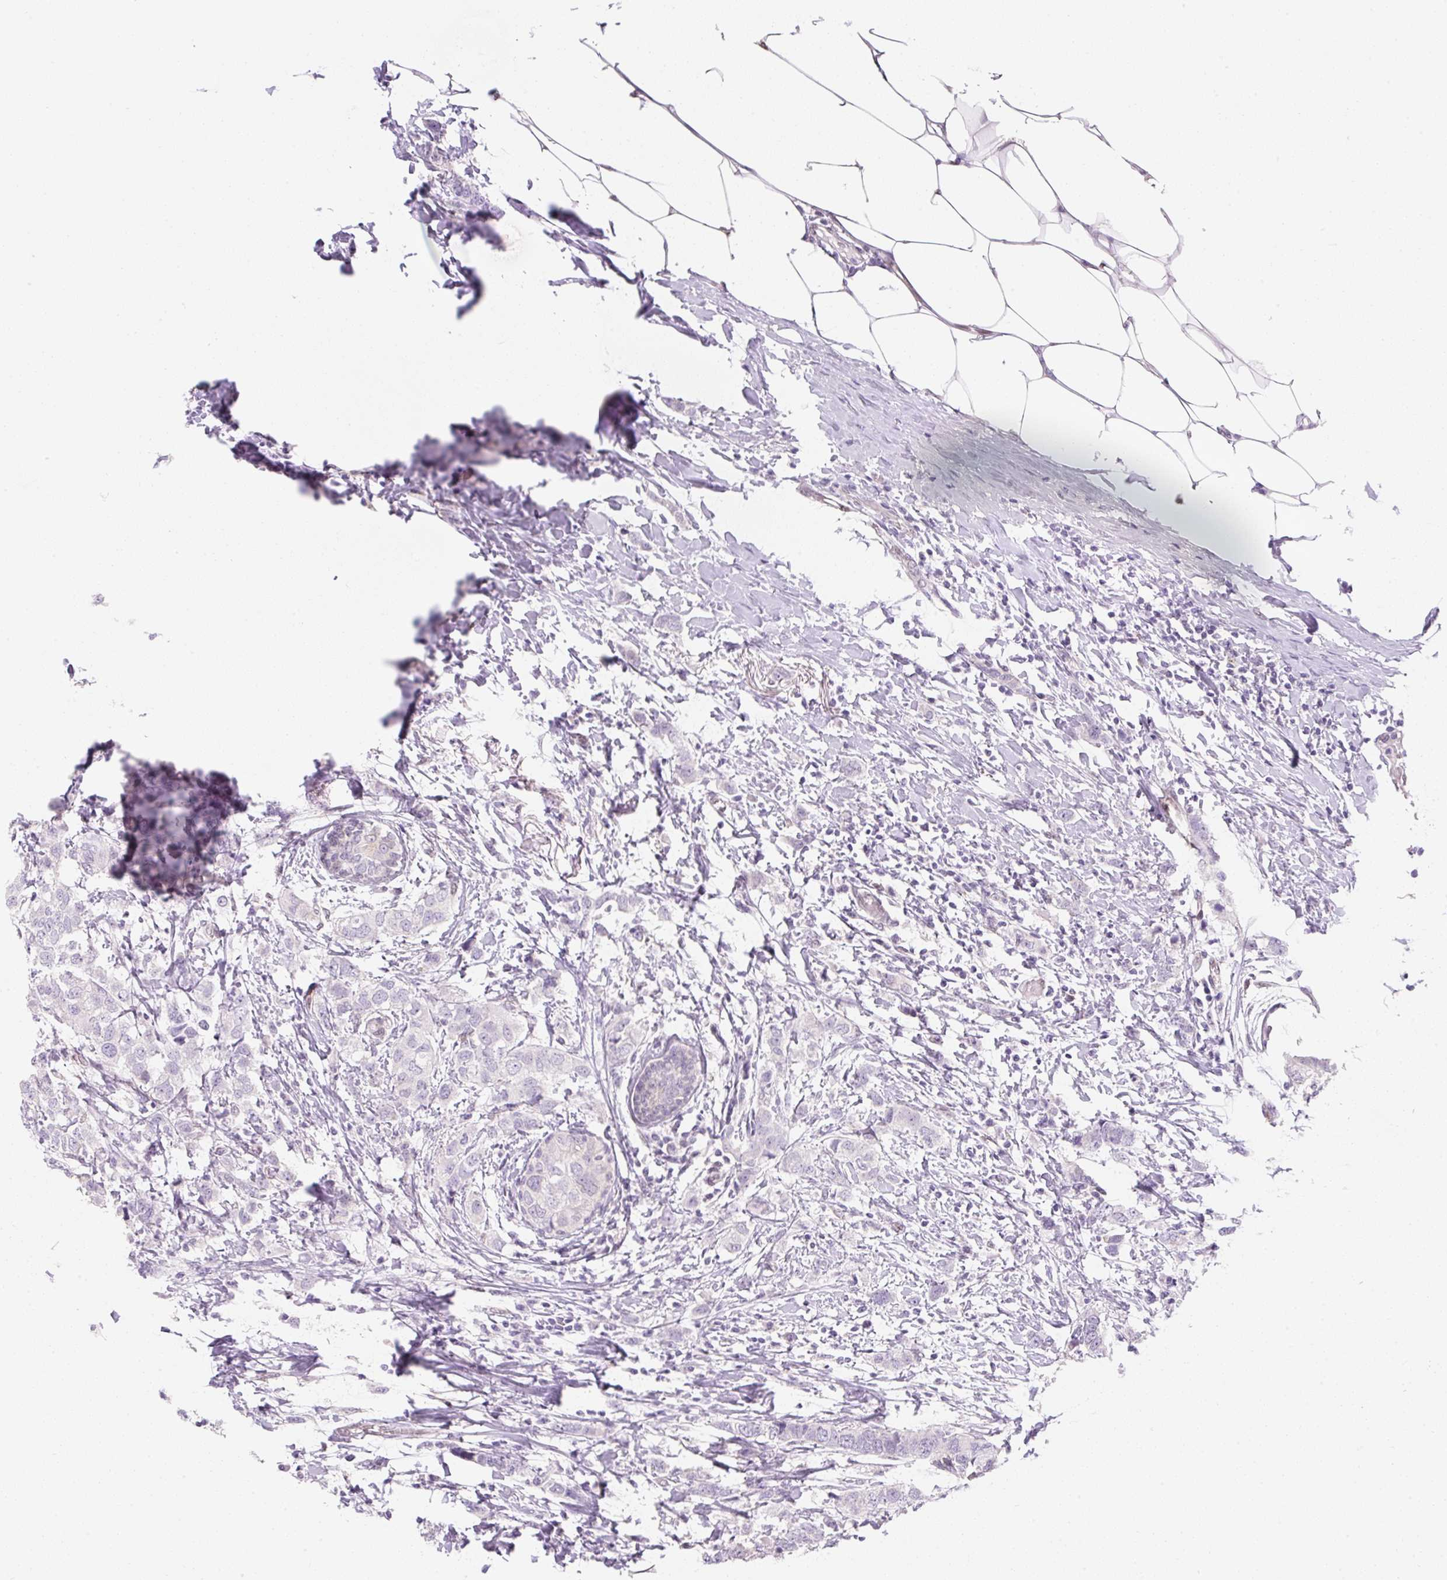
{"staining": {"intensity": "negative", "quantity": "none", "location": "none"}, "tissue": "breast cancer", "cell_type": "Tumor cells", "image_type": "cancer", "snomed": [{"axis": "morphology", "description": "Duct carcinoma"}, {"axis": "topography", "description": "Breast"}], "caption": "The immunohistochemistry (IHC) photomicrograph has no significant staining in tumor cells of breast intraductal carcinoma tissue.", "gene": "SYNE3", "patient": {"sex": "female", "age": 50}}